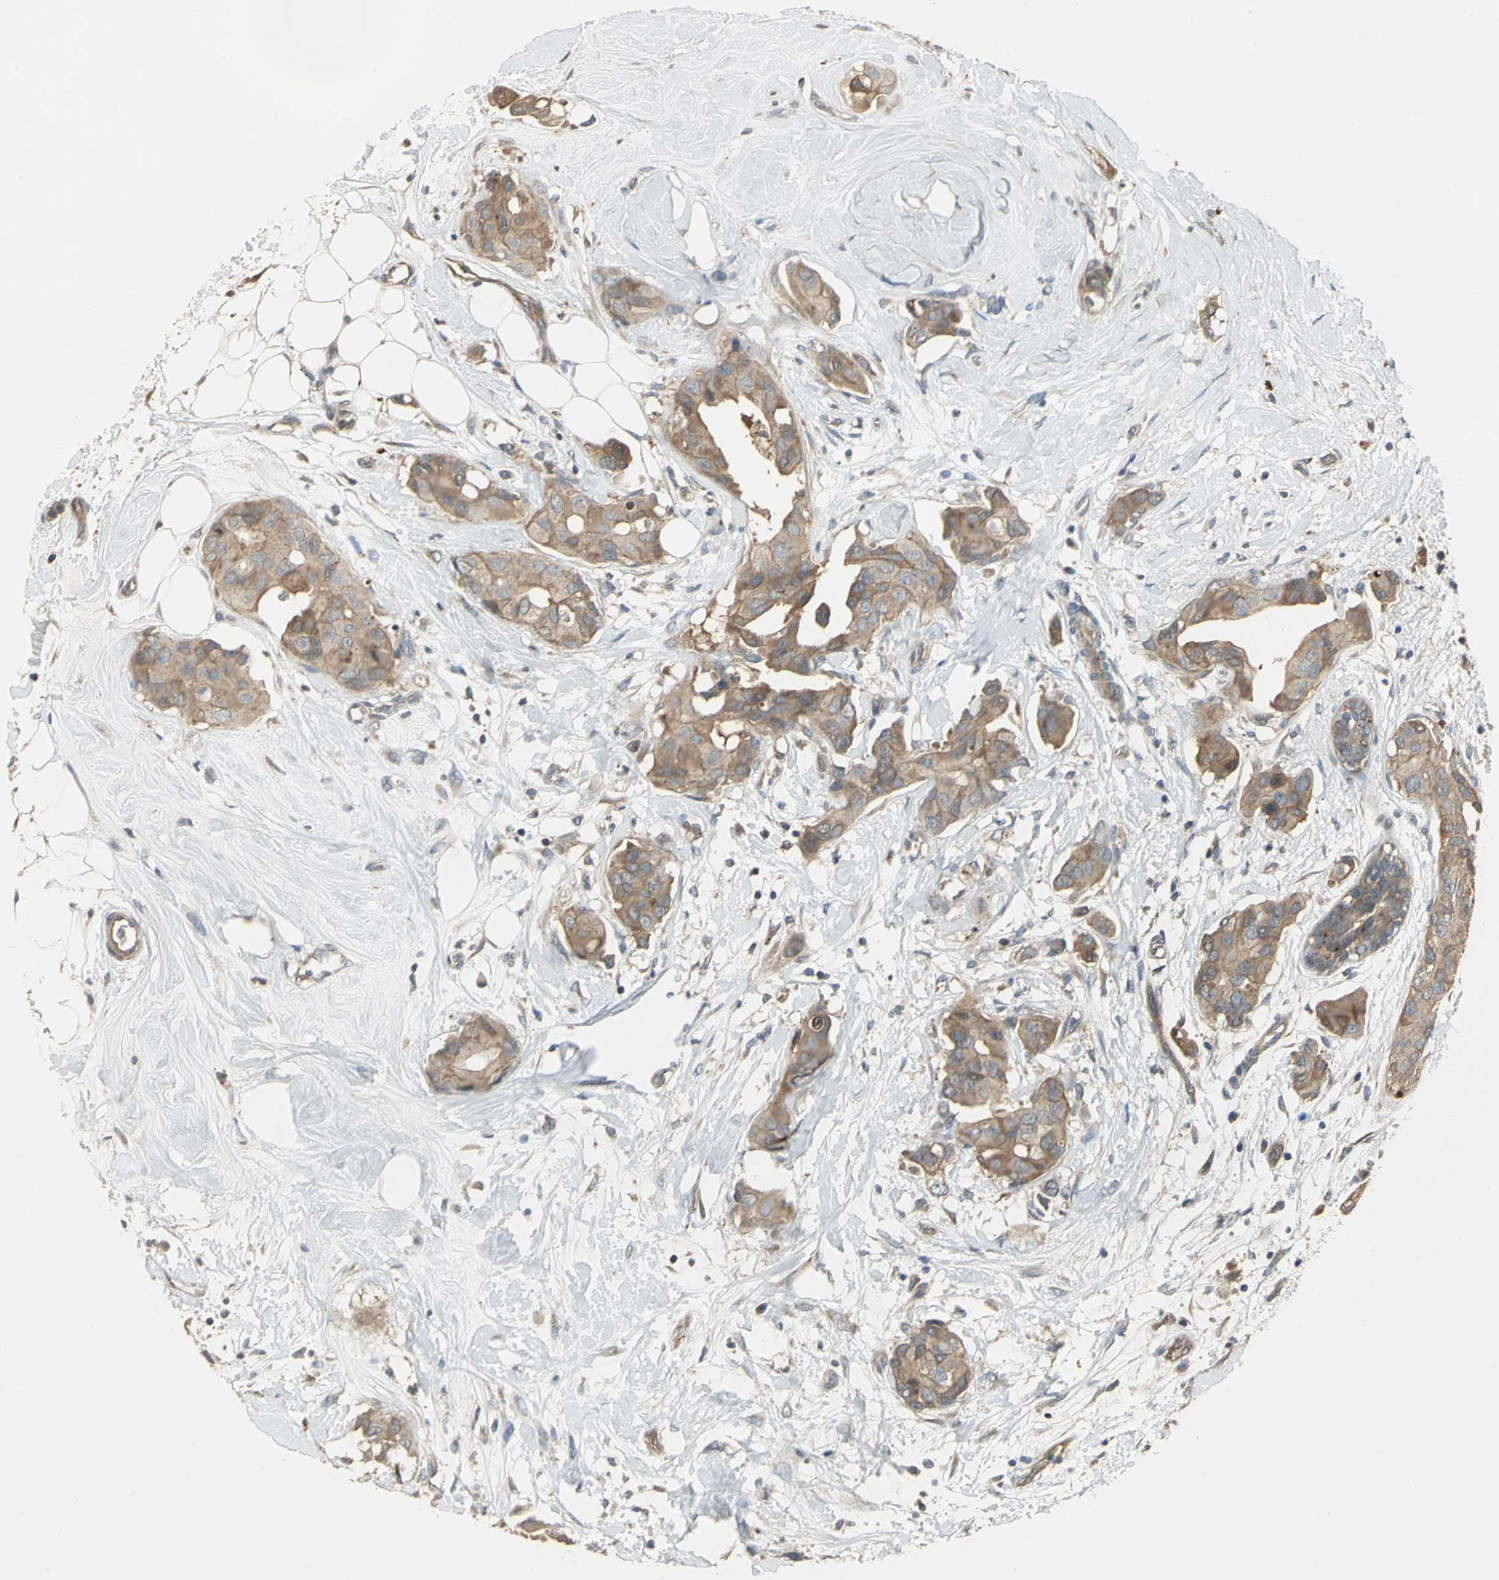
{"staining": {"intensity": "moderate", "quantity": ">75%", "location": "cytoplasmic/membranous"}, "tissue": "breast cancer", "cell_type": "Tumor cells", "image_type": "cancer", "snomed": [{"axis": "morphology", "description": "Duct carcinoma"}, {"axis": "topography", "description": "Breast"}], "caption": "Breast infiltrating ductal carcinoma stained with a protein marker reveals moderate staining in tumor cells.", "gene": "MET", "patient": {"sex": "female", "age": 40}}